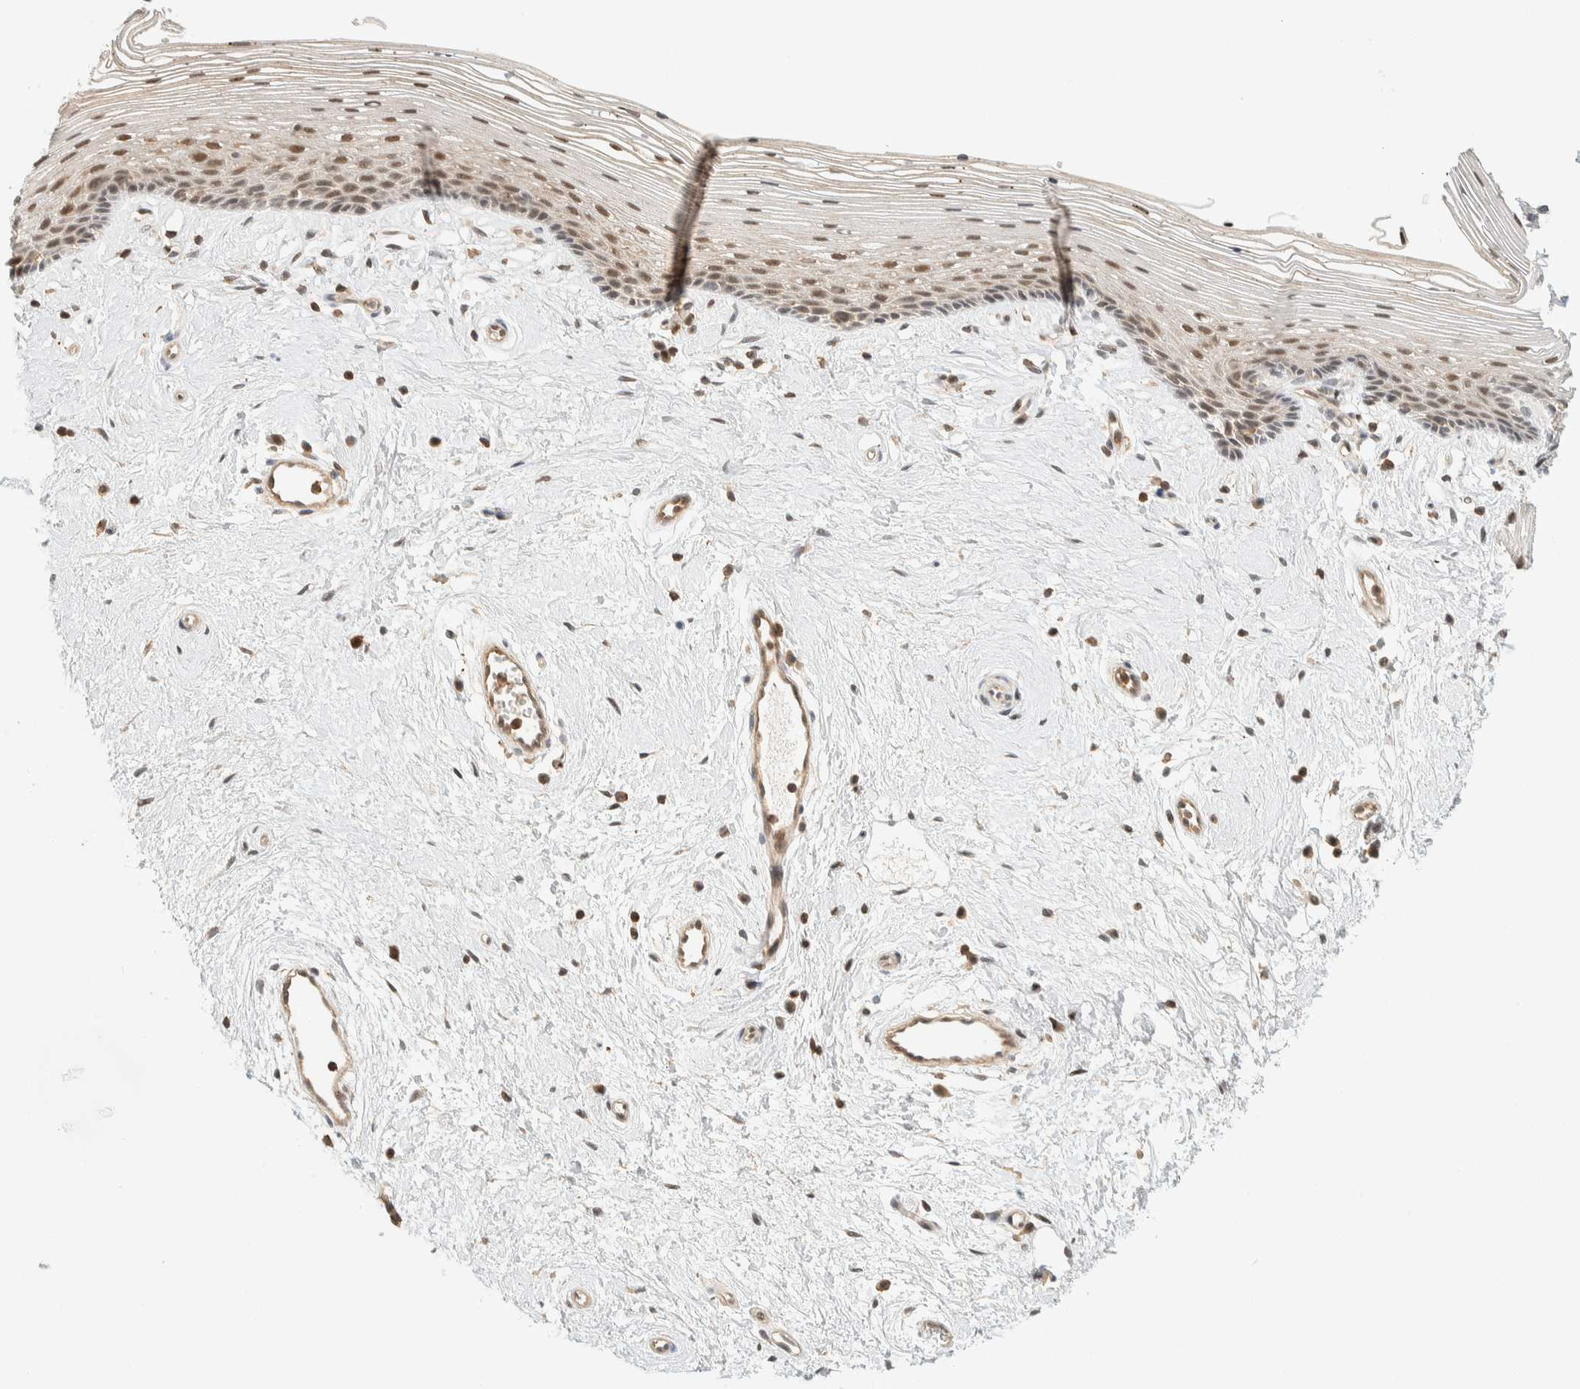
{"staining": {"intensity": "moderate", "quantity": ">75%", "location": "nuclear"}, "tissue": "vagina", "cell_type": "Squamous epithelial cells", "image_type": "normal", "snomed": [{"axis": "morphology", "description": "Normal tissue, NOS"}, {"axis": "topography", "description": "Vagina"}], "caption": "High-magnification brightfield microscopy of normal vagina stained with DAB (3,3'-diaminobenzidine) (brown) and counterstained with hematoxylin (blue). squamous epithelial cells exhibit moderate nuclear staining is seen in about>75% of cells.", "gene": "ARFGEF1", "patient": {"sex": "female", "age": 46}}